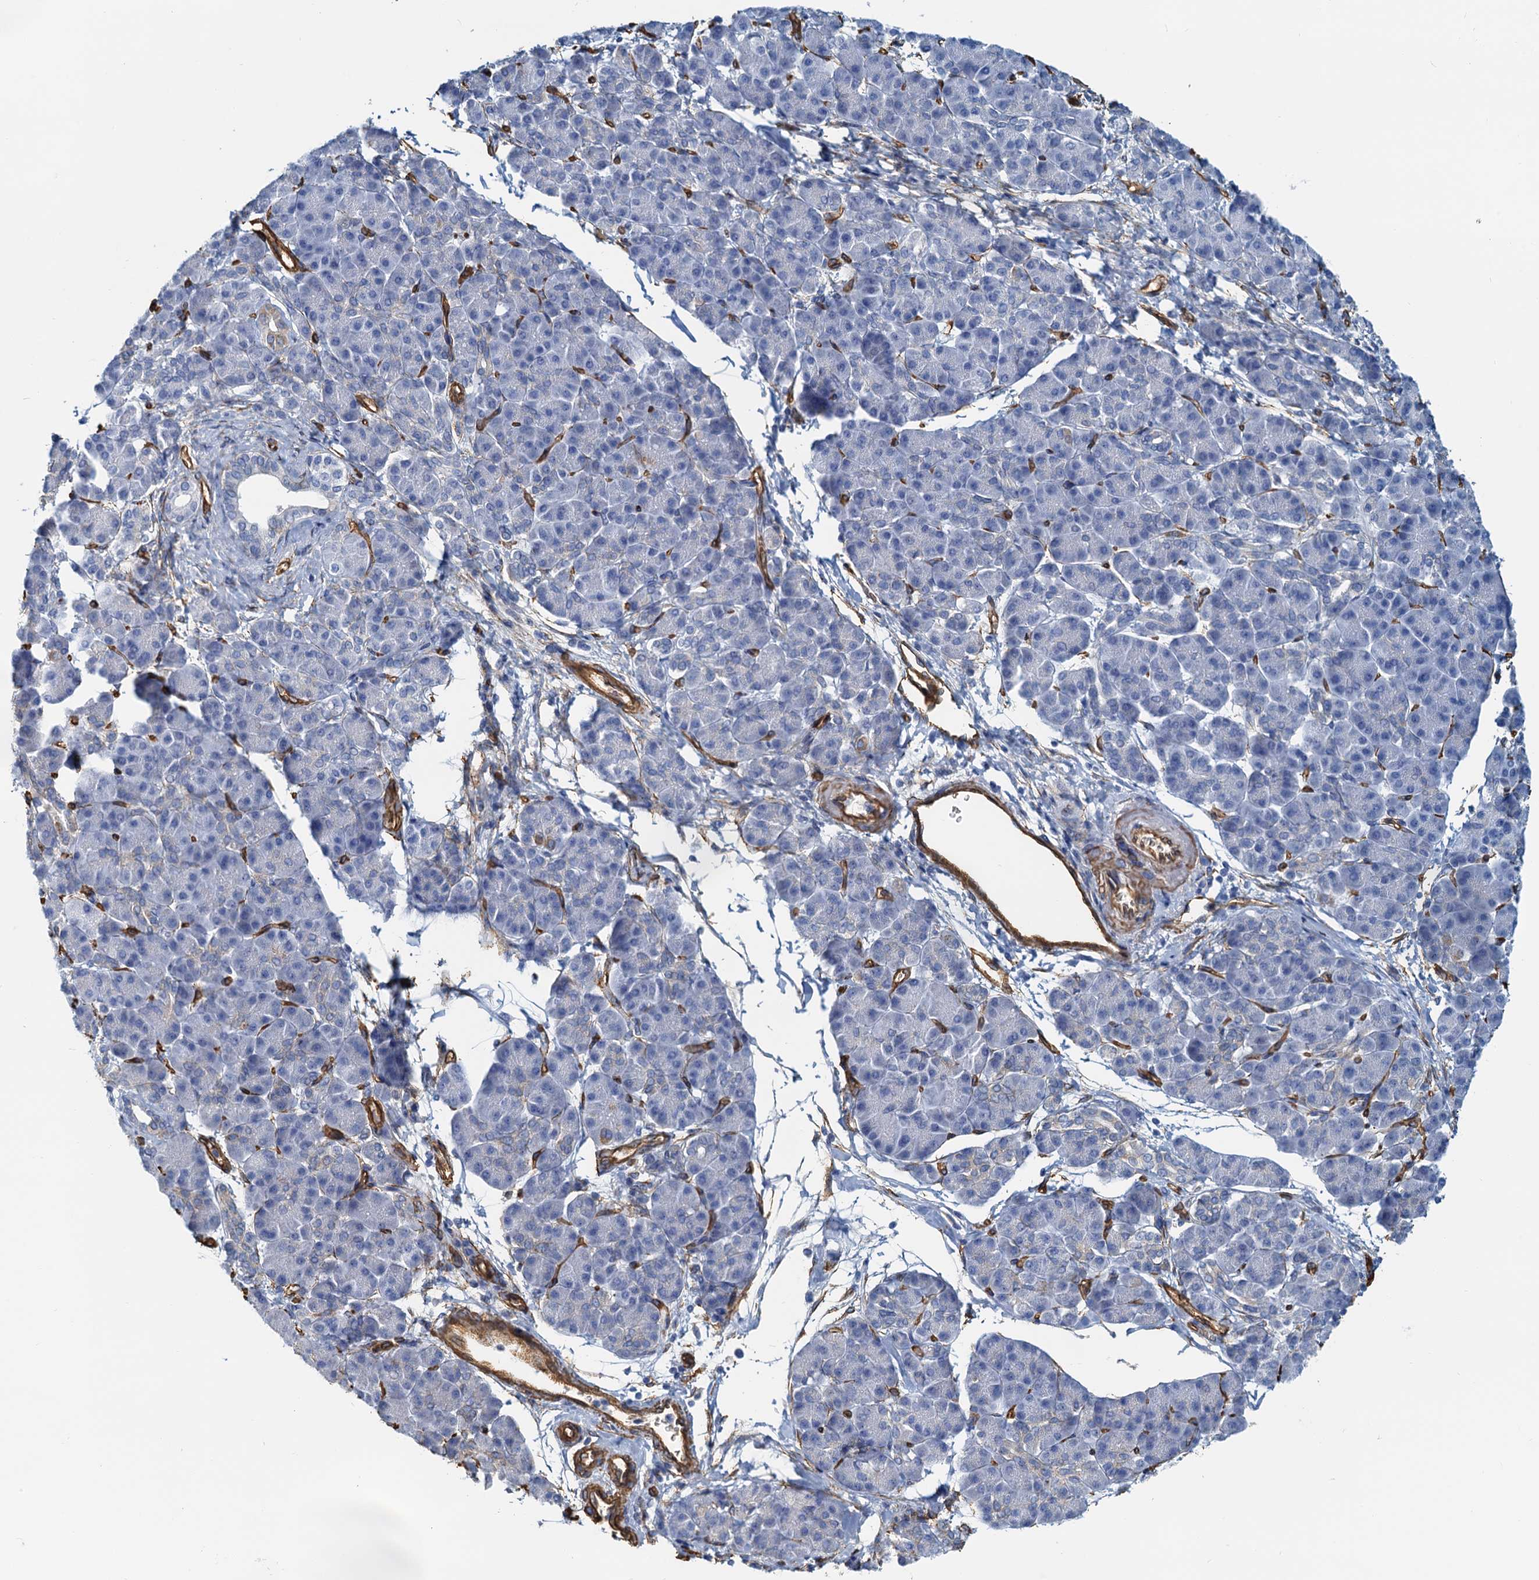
{"staining": {"intensity": "negative", "quantity": "none", "location": "none"}, "tissue": "pancreatic cancer", "cell_type": "Tumor cells", "image_type": "cancer", "snomed": [{"axis": "morphology", "description": "Adenocarcinoma, NOS"}, {"axis": "topography", "description": "Pancreas"}], "caption": "High power microscopy histopathology image of an IHC image of pancreatic adenocarcinoma, revealing no significant positivity in tumor cells.", "gene": "DGKG", "patient": {"sex": "female", "age": 55}}